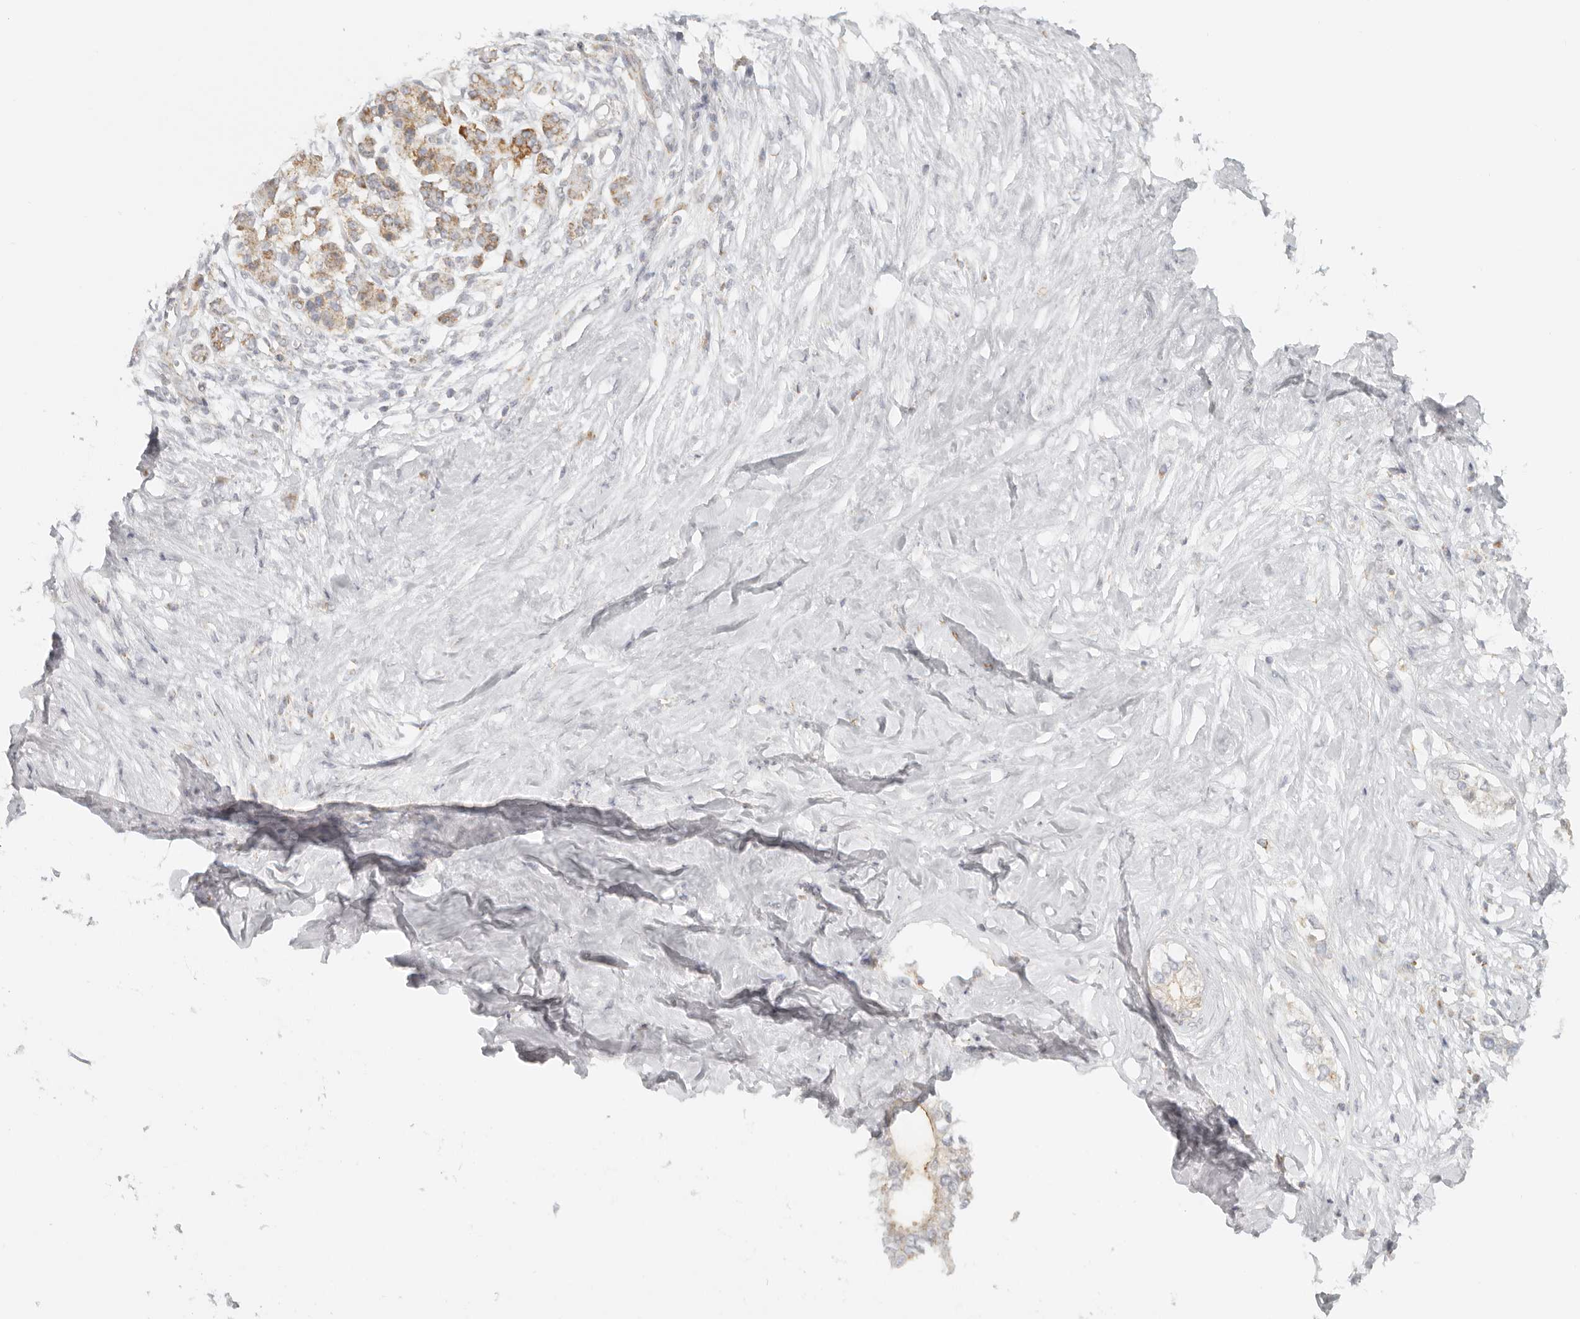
{"staining": {"intensity": "moderate", "quantity": ">75%", "location": "cytoplasmic/membranous"}, "tissue": "pancreatic cancer", "cell_type": "Tumor cells", "image_type": "cancer", "snomed": [{"axis": "morphology", "description": "Normal tissue, NOS"}, {"axis": "morphology", "description": "Adenocarcinoma, NOS"}, {"axis": "topography", "description": "Pancreas"}, {"axis": "topography", "description": "Peripheral nerve tissue"}], "caption": "Immunohistochemical staining of pancreatic cancer (adenocarcinoma) reveals medium levels of moderate cytoplasmic/membranous protein staining in approximately >75% of tumor cells.", "gene": "KDF1", "patient": {"sex": "male", "age": 59}}